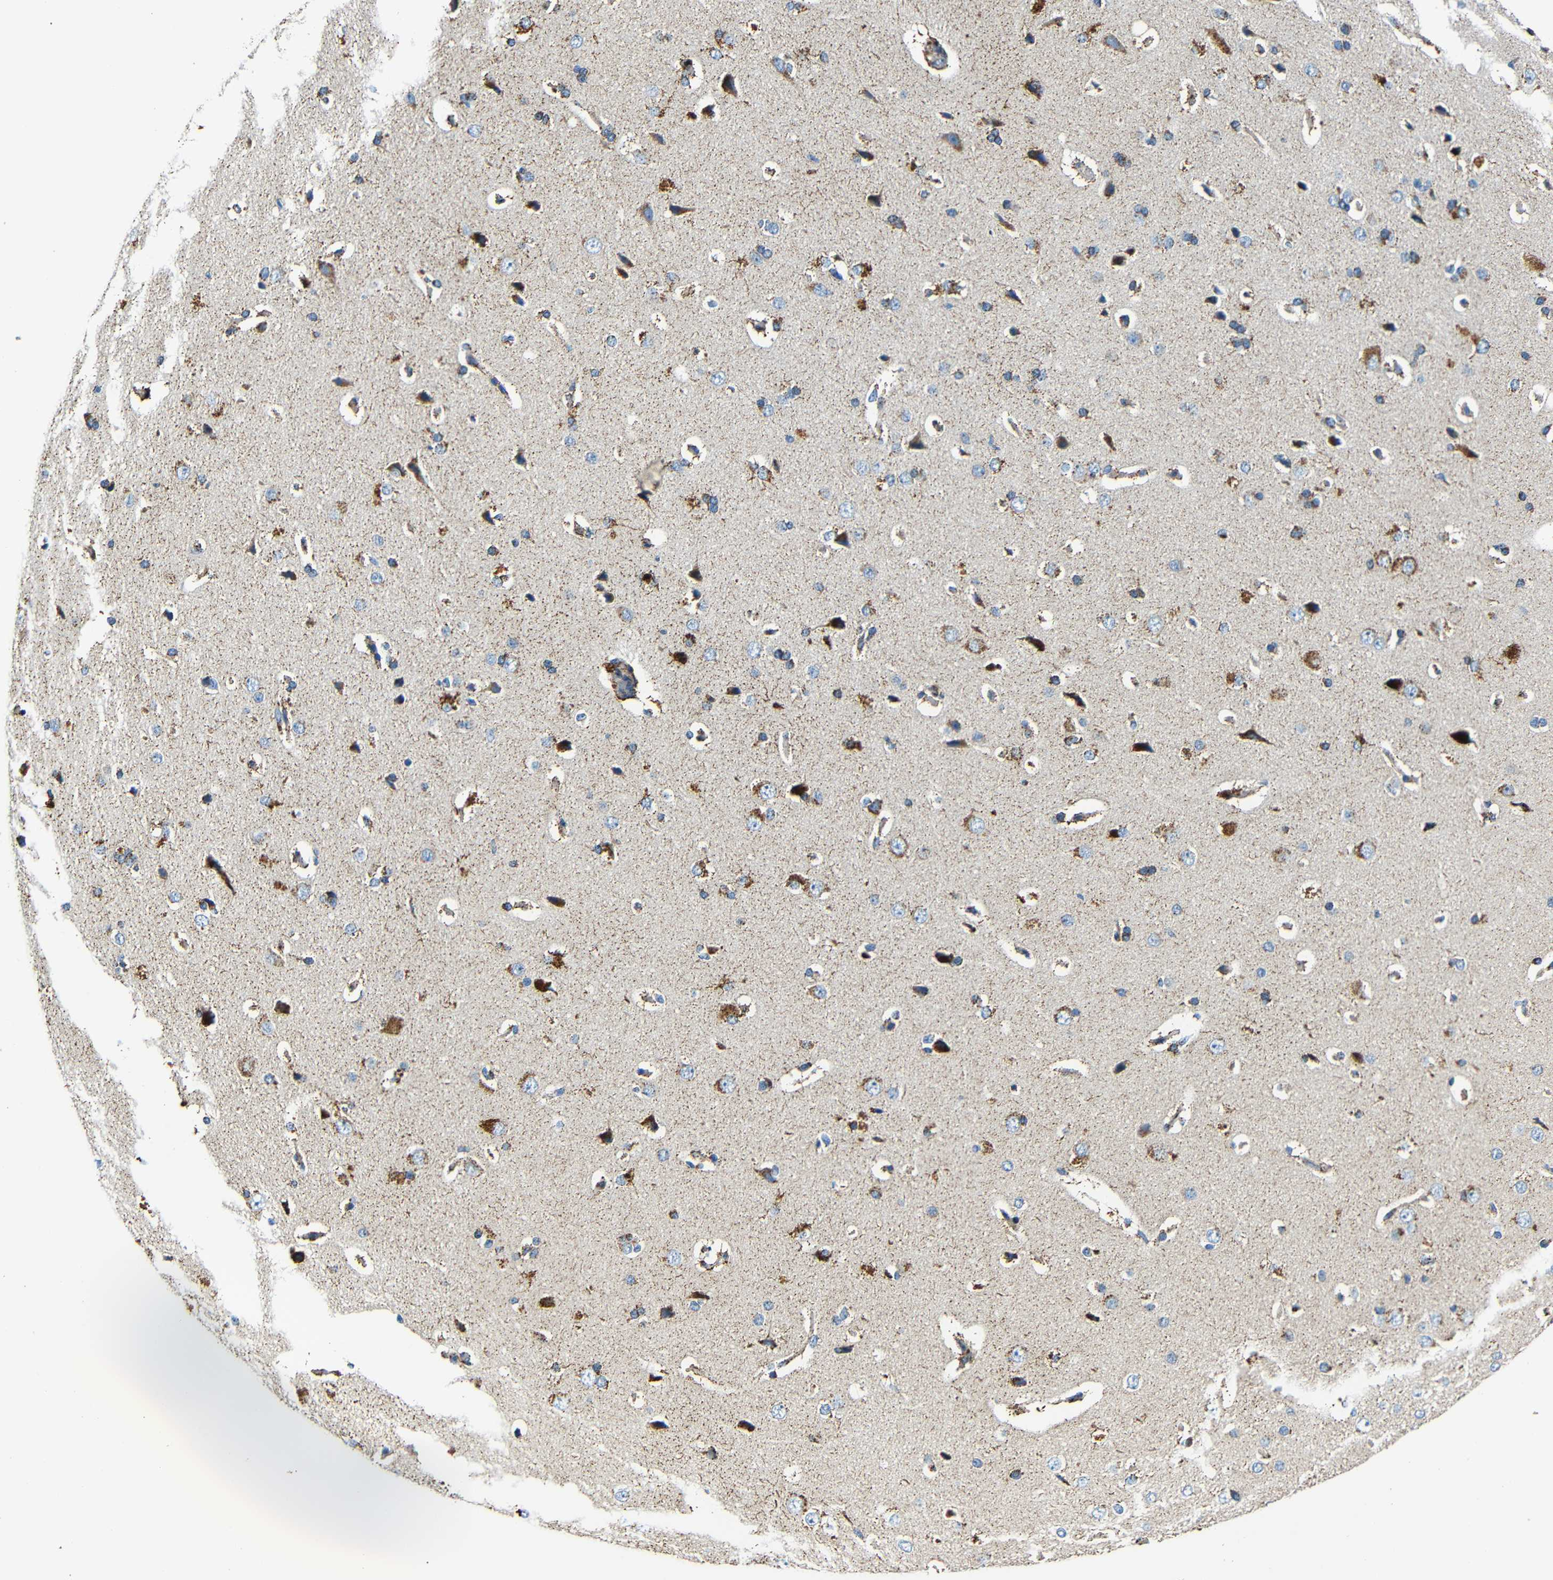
{"staining": {"intensity": "negative", "quantity": "none", "location": "none"}, "tissue": "cerebral cortex", "cell_type": "Endothelial cells", "image_type": "normal", "snomed": [{"axis": "morphology", "description": "Normal tissue, NOS"}, {"axis": "topography", "description": "Cerebral cortex"}], "caption": "Immunohistochemistry micrograph of benign cerebral cortex stained for a protein (brown), which displays no positivity in endothelial cells.", "gene": "GALNT18", "patient": {"sex": "male", "age": 62}}